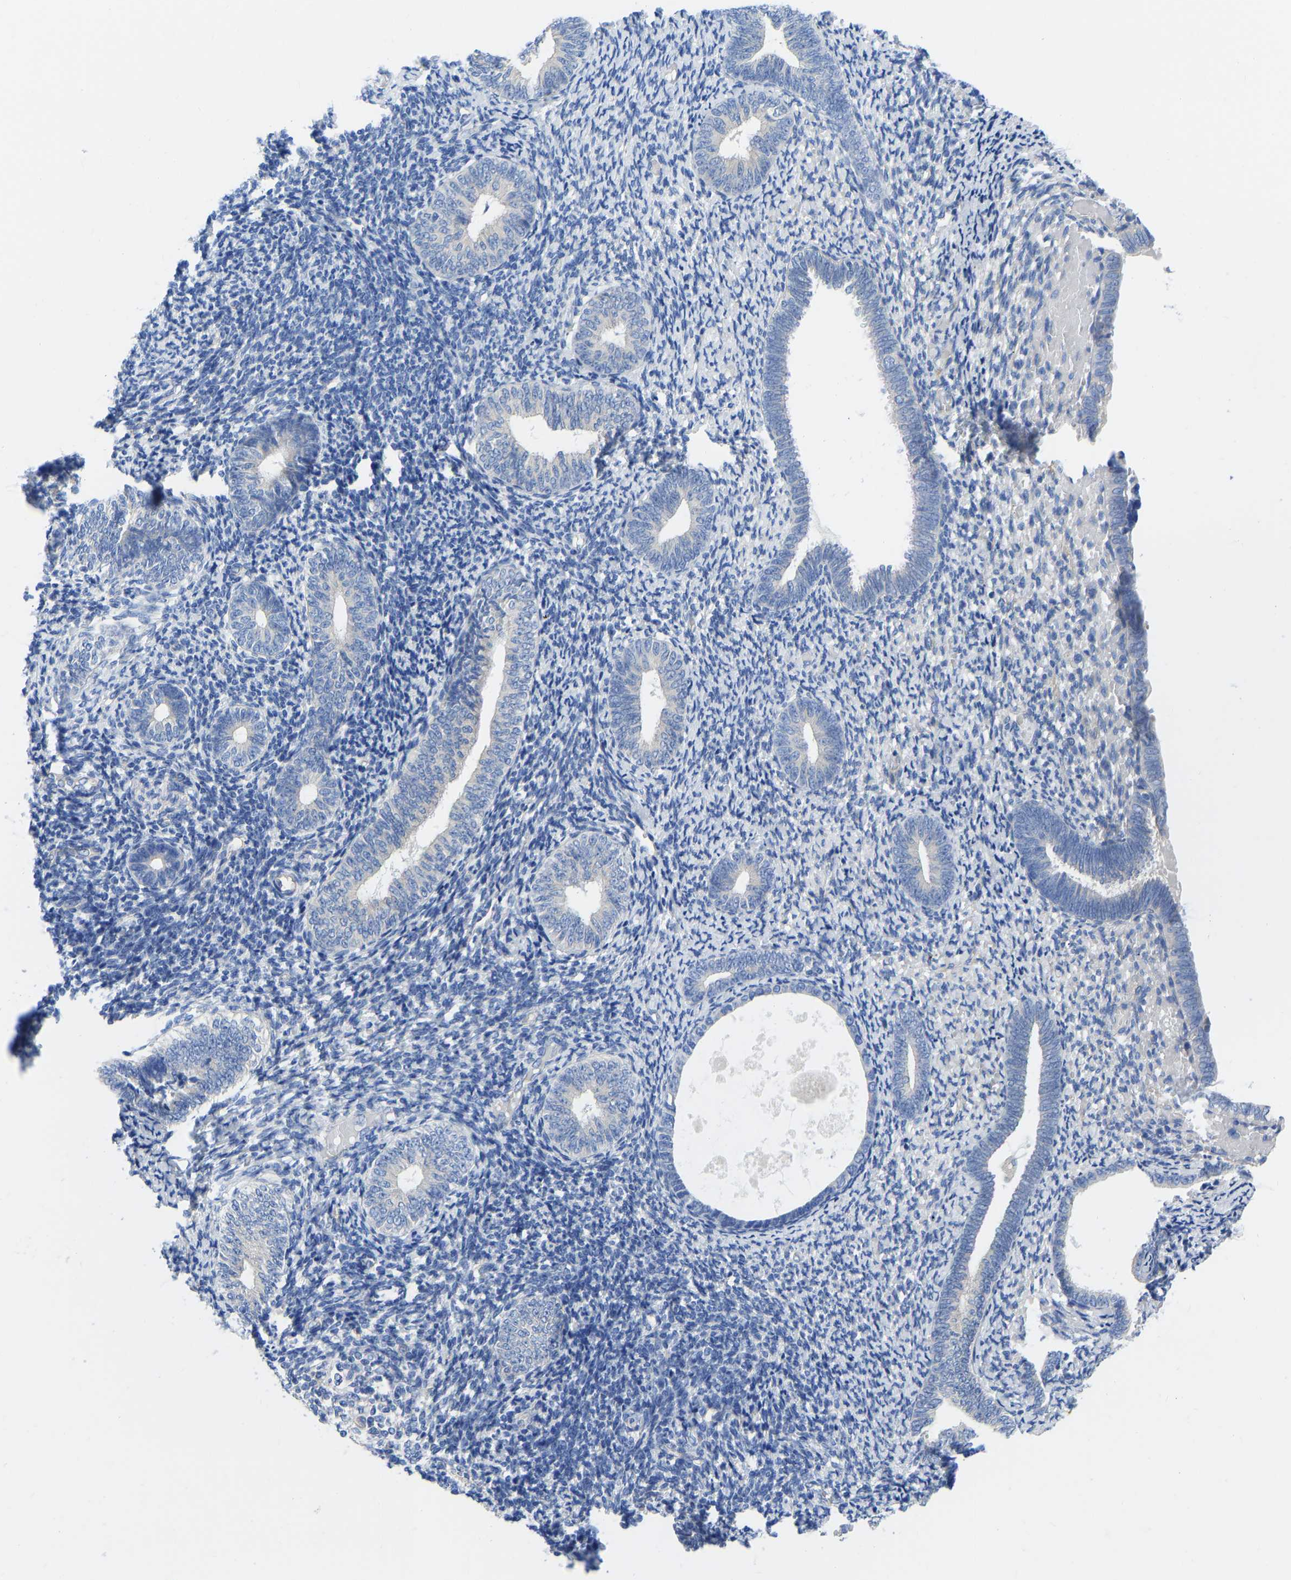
{"staining": {"intensity": "negative", "quantity": "none", "location": "none"}, "tissue": "endometrium", "cell_type": "Cells in endometrial stroma", "image_type": "normal", "snomed": [{"axis": "morphology", "description": "Normal tissue, NOS"}, {"axis": "topography", "description": "Endometrium"}], "caption": "The immunohistochemistry micrograph has no significant positivity in cells in endometrial stroma of endometrium. The staining was performed using DAB (3,3'-diaminobenzidine) to visualize the protein expression in brown, while the nuclei were stained in blue with hematoxylin (Magnification: 20x).", "gene": "CHAD", "patient": {"sex": "female", "age": 66}}